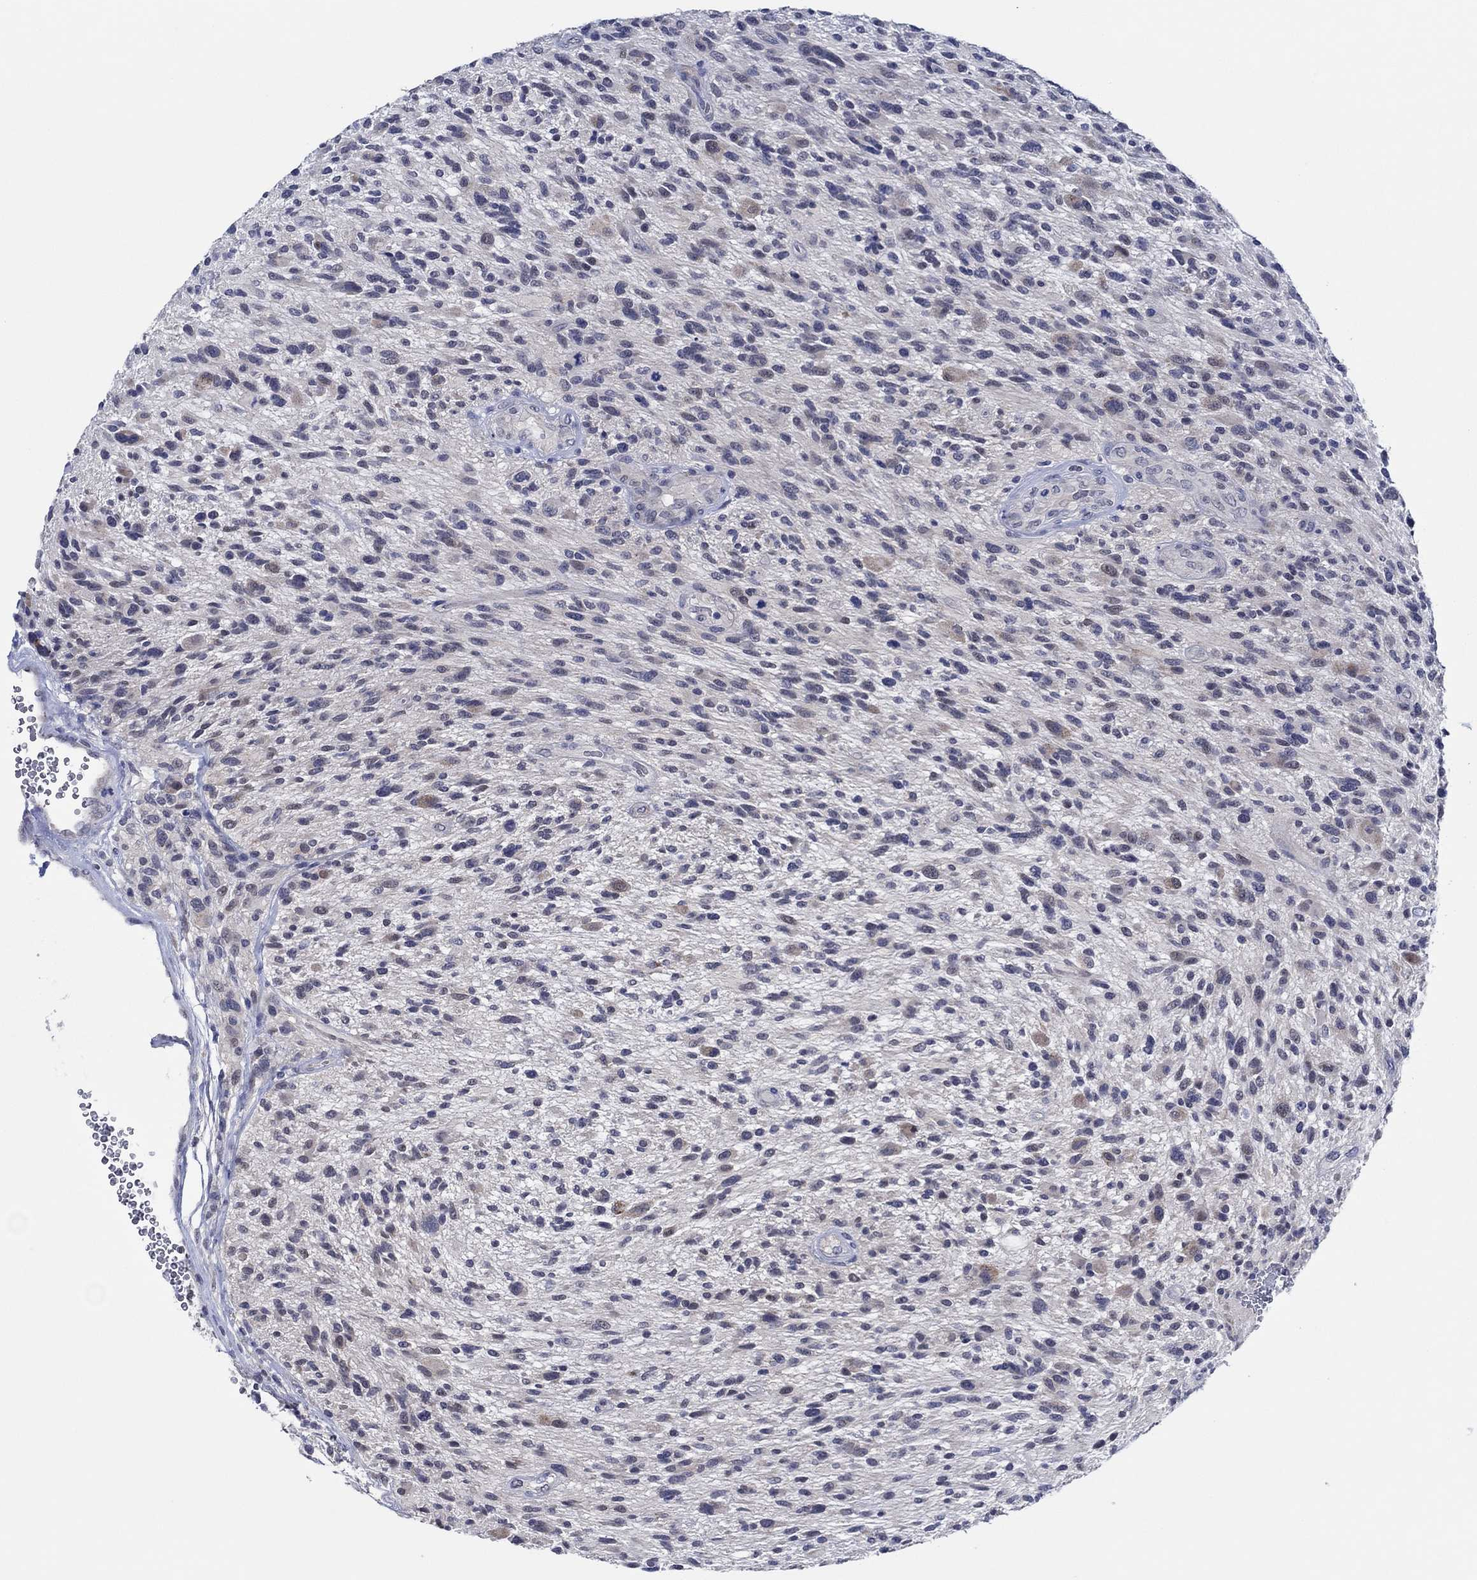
{"staining": {"intensity": "negative", "quantity": "none", "location": "none"}, "tissue": "glioma", "cell_type": "Tumor cells", "image_type": "cancer", "snomed": [{"axis": "morphology", "description": "Glioma, malignant, High grade"}, {"axis": "topography", "description": "Brain"}], "caption": "This is a image of immunohistochemistry (IHC) staining of glioma, which shows no expression in tumor cells.", "gene": "PRRT3", "patient": {"sex": "male", "age": 47}}